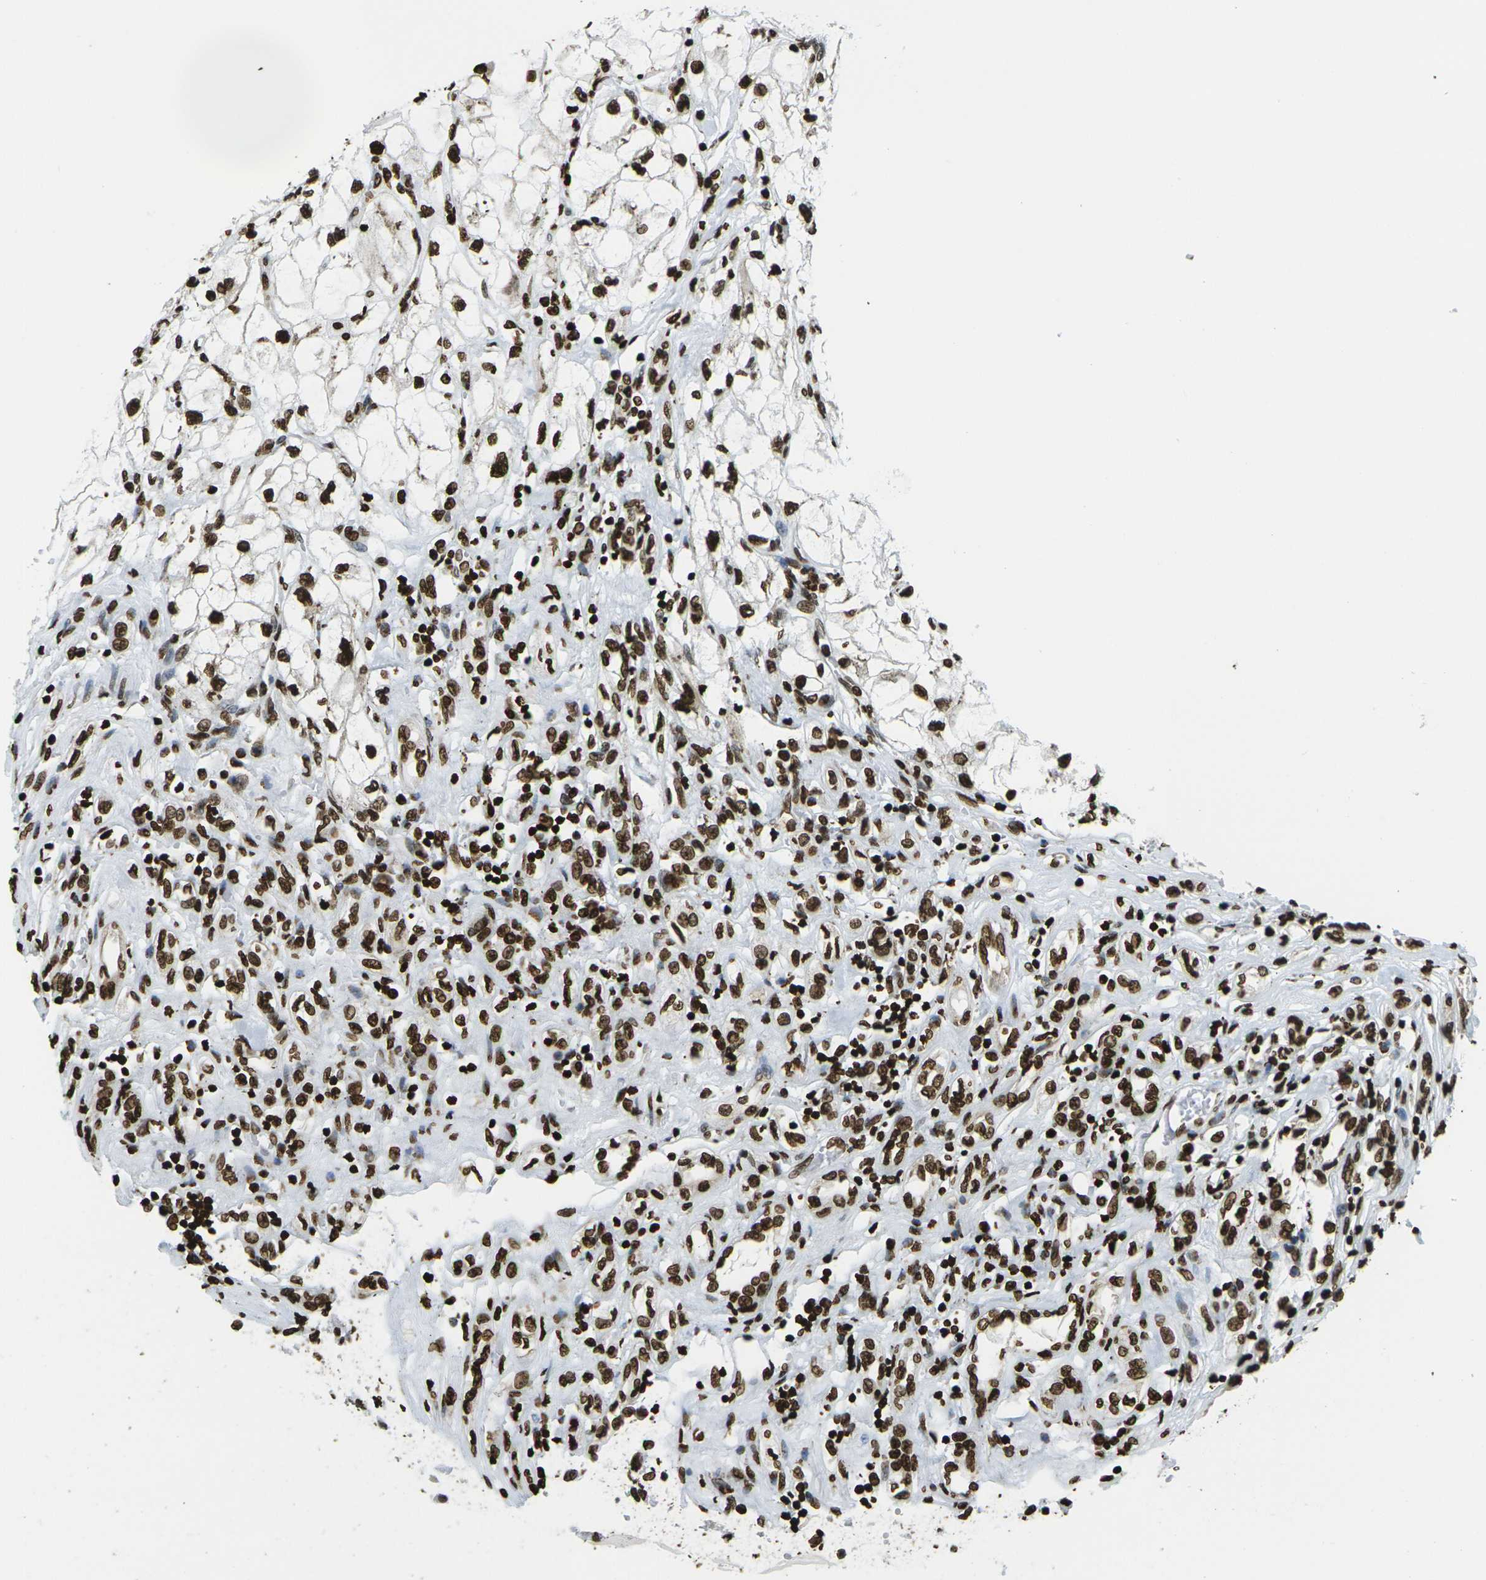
{"staining": {"intensity": "strong", "quantity": ">75%", "location": "nuclear"}, "tissue": "renal cancer", "cell_type": "Tumor cells", "image_type": "cancer", "snomed": [{"axis": "morphology", "description": "Adenocarcinoma, NOS"}, {"axis": "topography", "description": "Kidney"}], "caption": "Immunohistochemical staining of human renal adenocarcinoma reveals high levels of strong nuclear protein expression in approximately >75% of tumor cells.", "gene": "H1-2", "patient": {"sex": "female", "age": 70}}